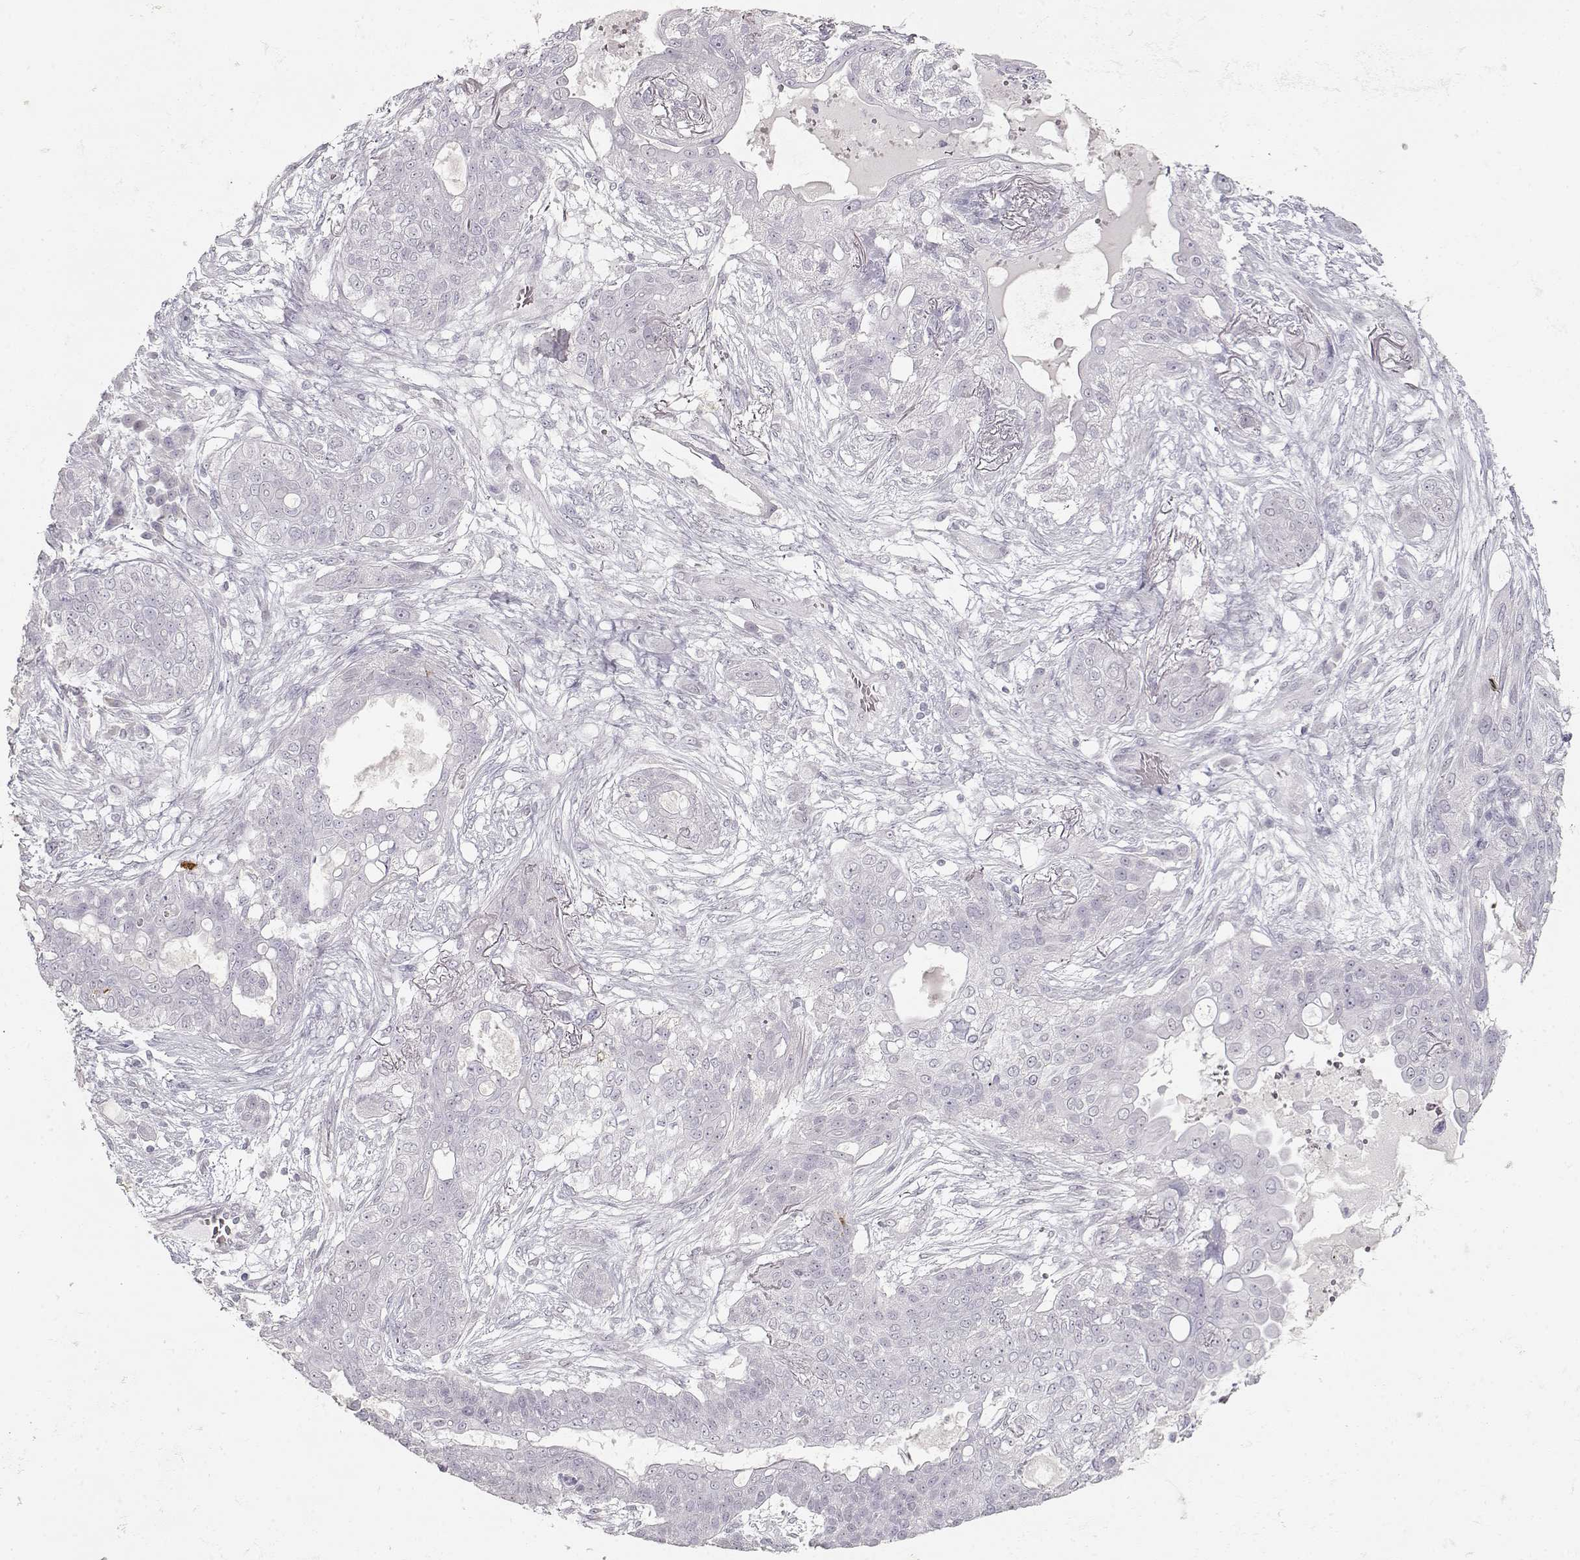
{"staining": {"intensity": "negative", "quantity": "none", "location": "none"}, "tissue": "lung cancer", "cell_type": "Tumor cells", "image_type": "cancer", "snomed": [{"axis": "morphology", "description": "Squamous cell carcinoma, NOS"}, {"axis": "topography", "description": "Lung"}], "caption": "Immunohistochemistry of lung cancer shows no positivity in tumor cells.", "gene": "S100B", "patient": {"sex": "female", "age": 70}}